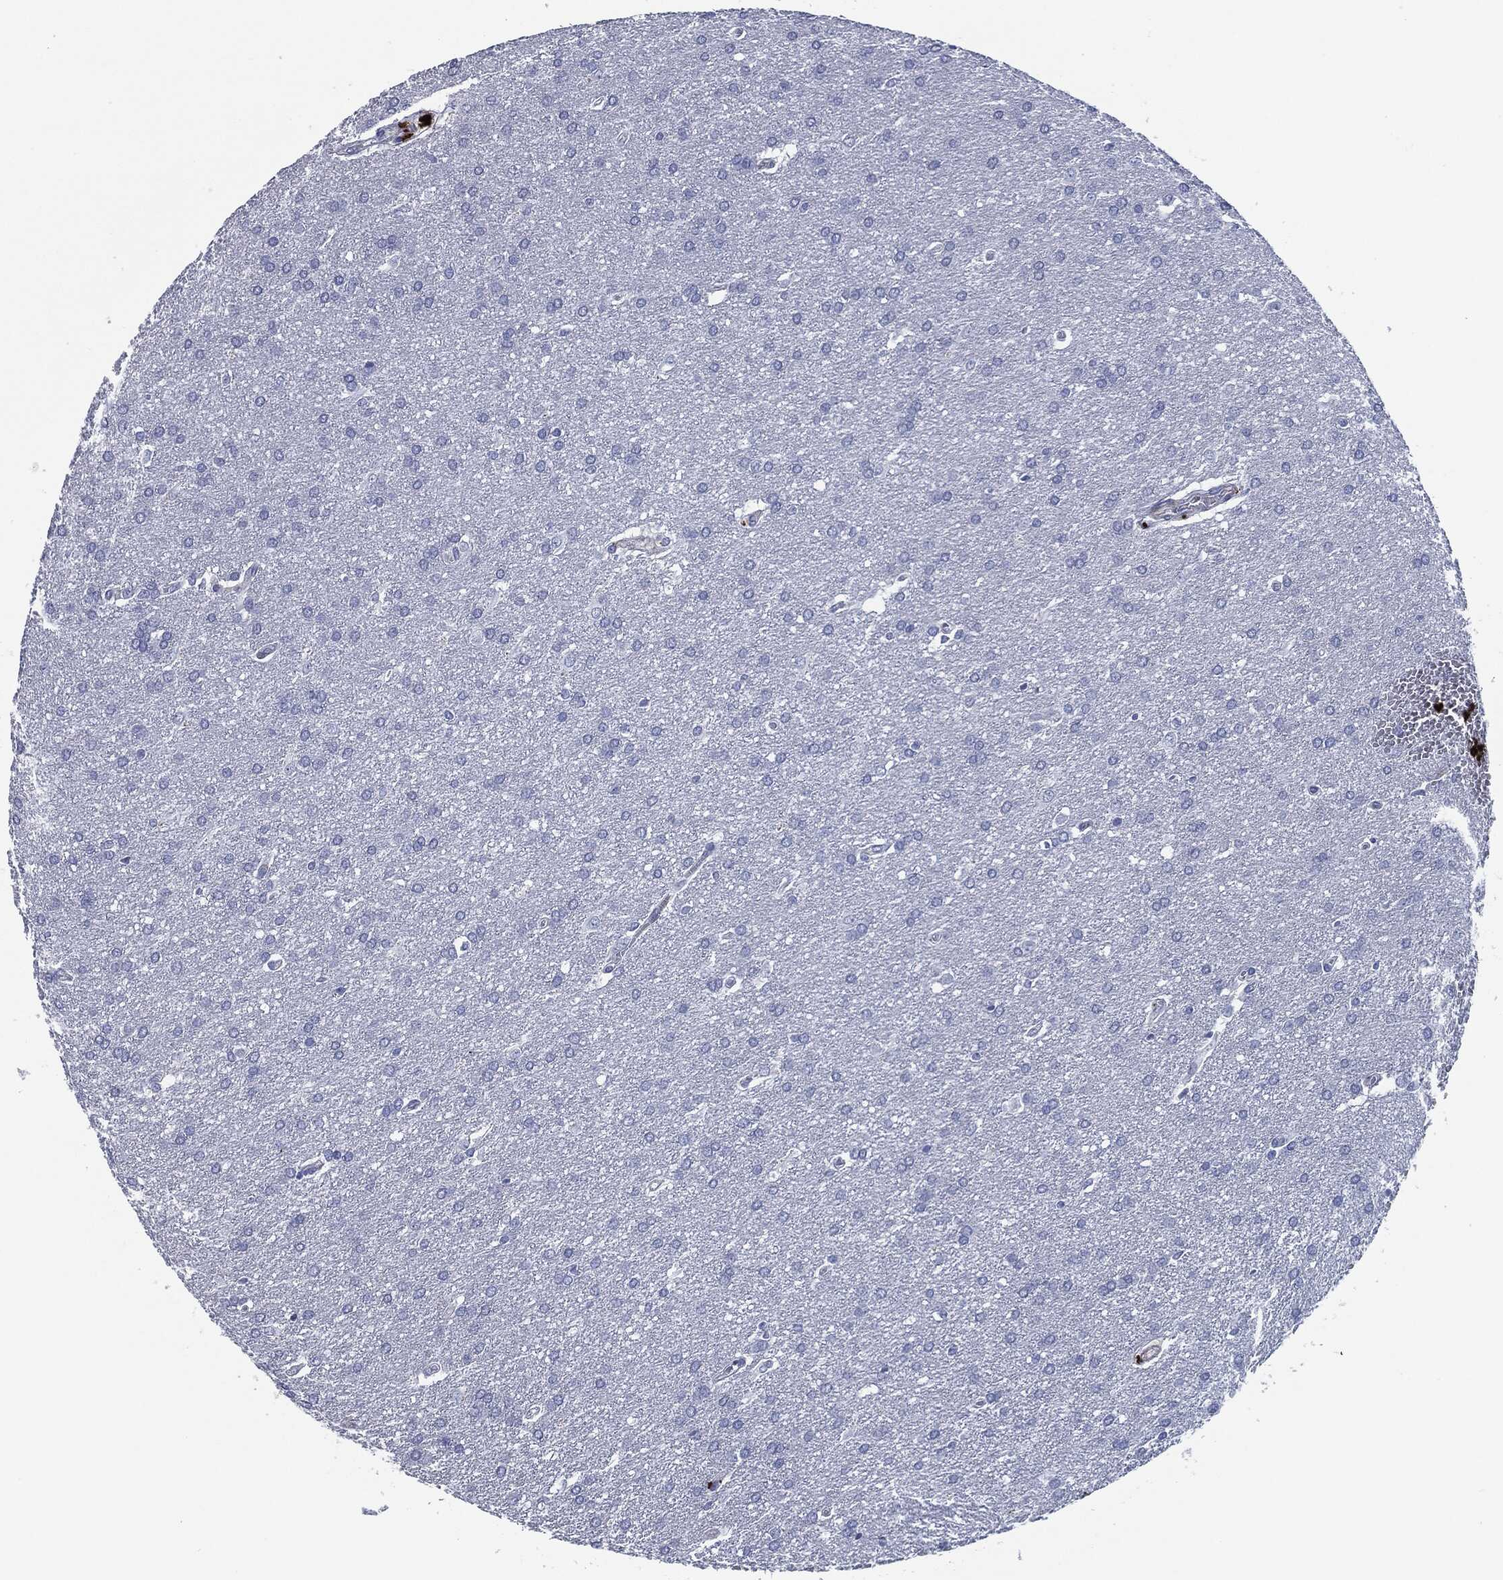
{"staining": {"intensity": "negative", "quantity": "none", "location": "none"}, "tissue": "glioma", "cell_type": "Tumor cells", "image_type": "cancer", "snomed": [{"axis": "morphology", "description": "Glioma, malignant, Low grade"}, {"axis": "topography", "description": "Brain"}], "caption": "This is an immunohistochemistry histopathology image of human glioma. There is no positivity in tumor cells.", "gene": "MPO", "patient": {"sex": "female", "age": 32}}